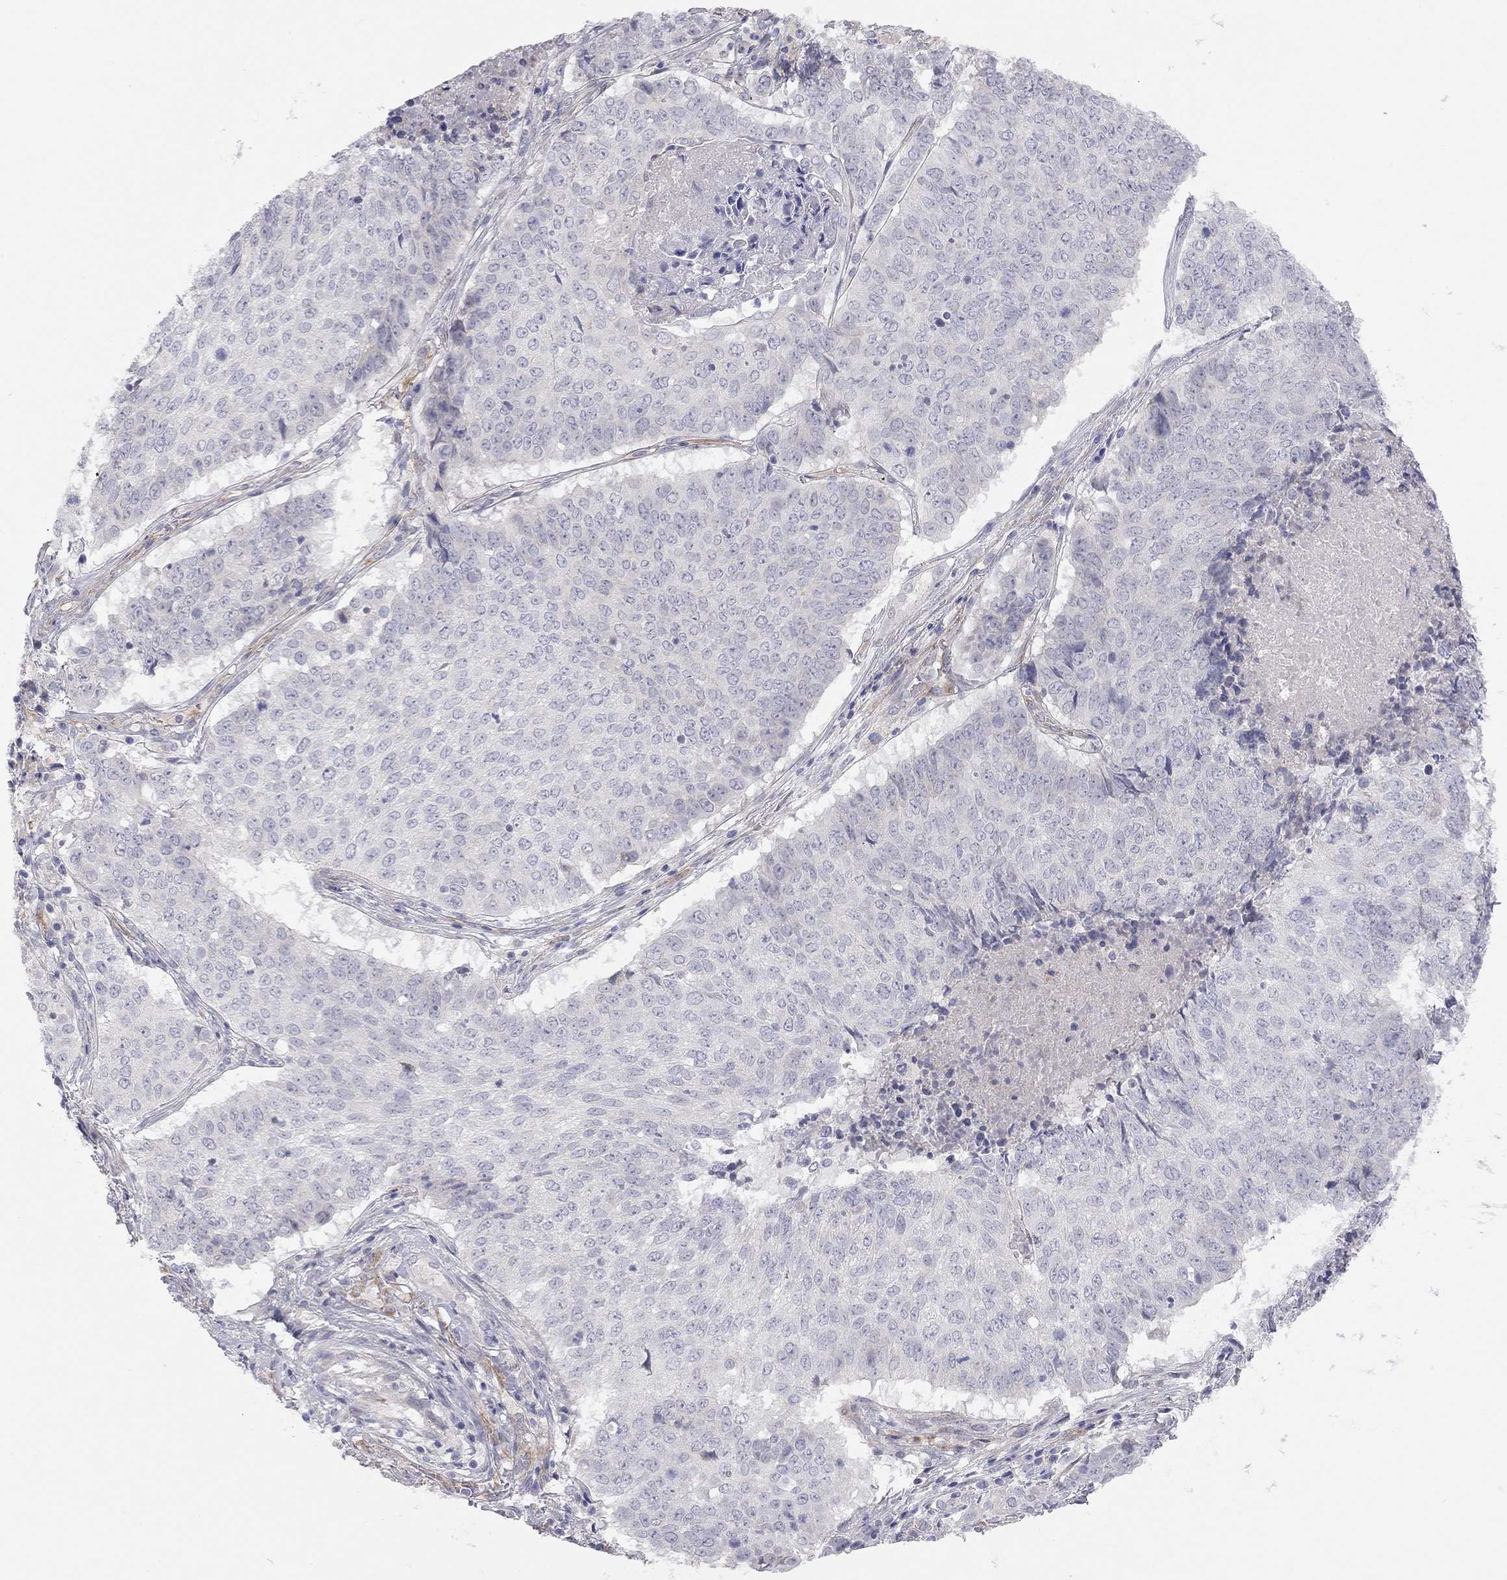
{"staining": {"intensity": "negative", "quantity": "none", "location": "none"}, "tissue": "lung cancer", "cell_type": "Tumor cells", "image_type": "cancer", "snomed": [{"axis": "morphology", "description": "Squamous cell carcinoma, NOS"}, {"axis": "topography", "description": "Lung"}], "caption": "Tumor cells show no significant staining in squamous cell carcinoma (lung).", "gene": "GPRC5B", "patient": {"sex": "male", "age": 64}}